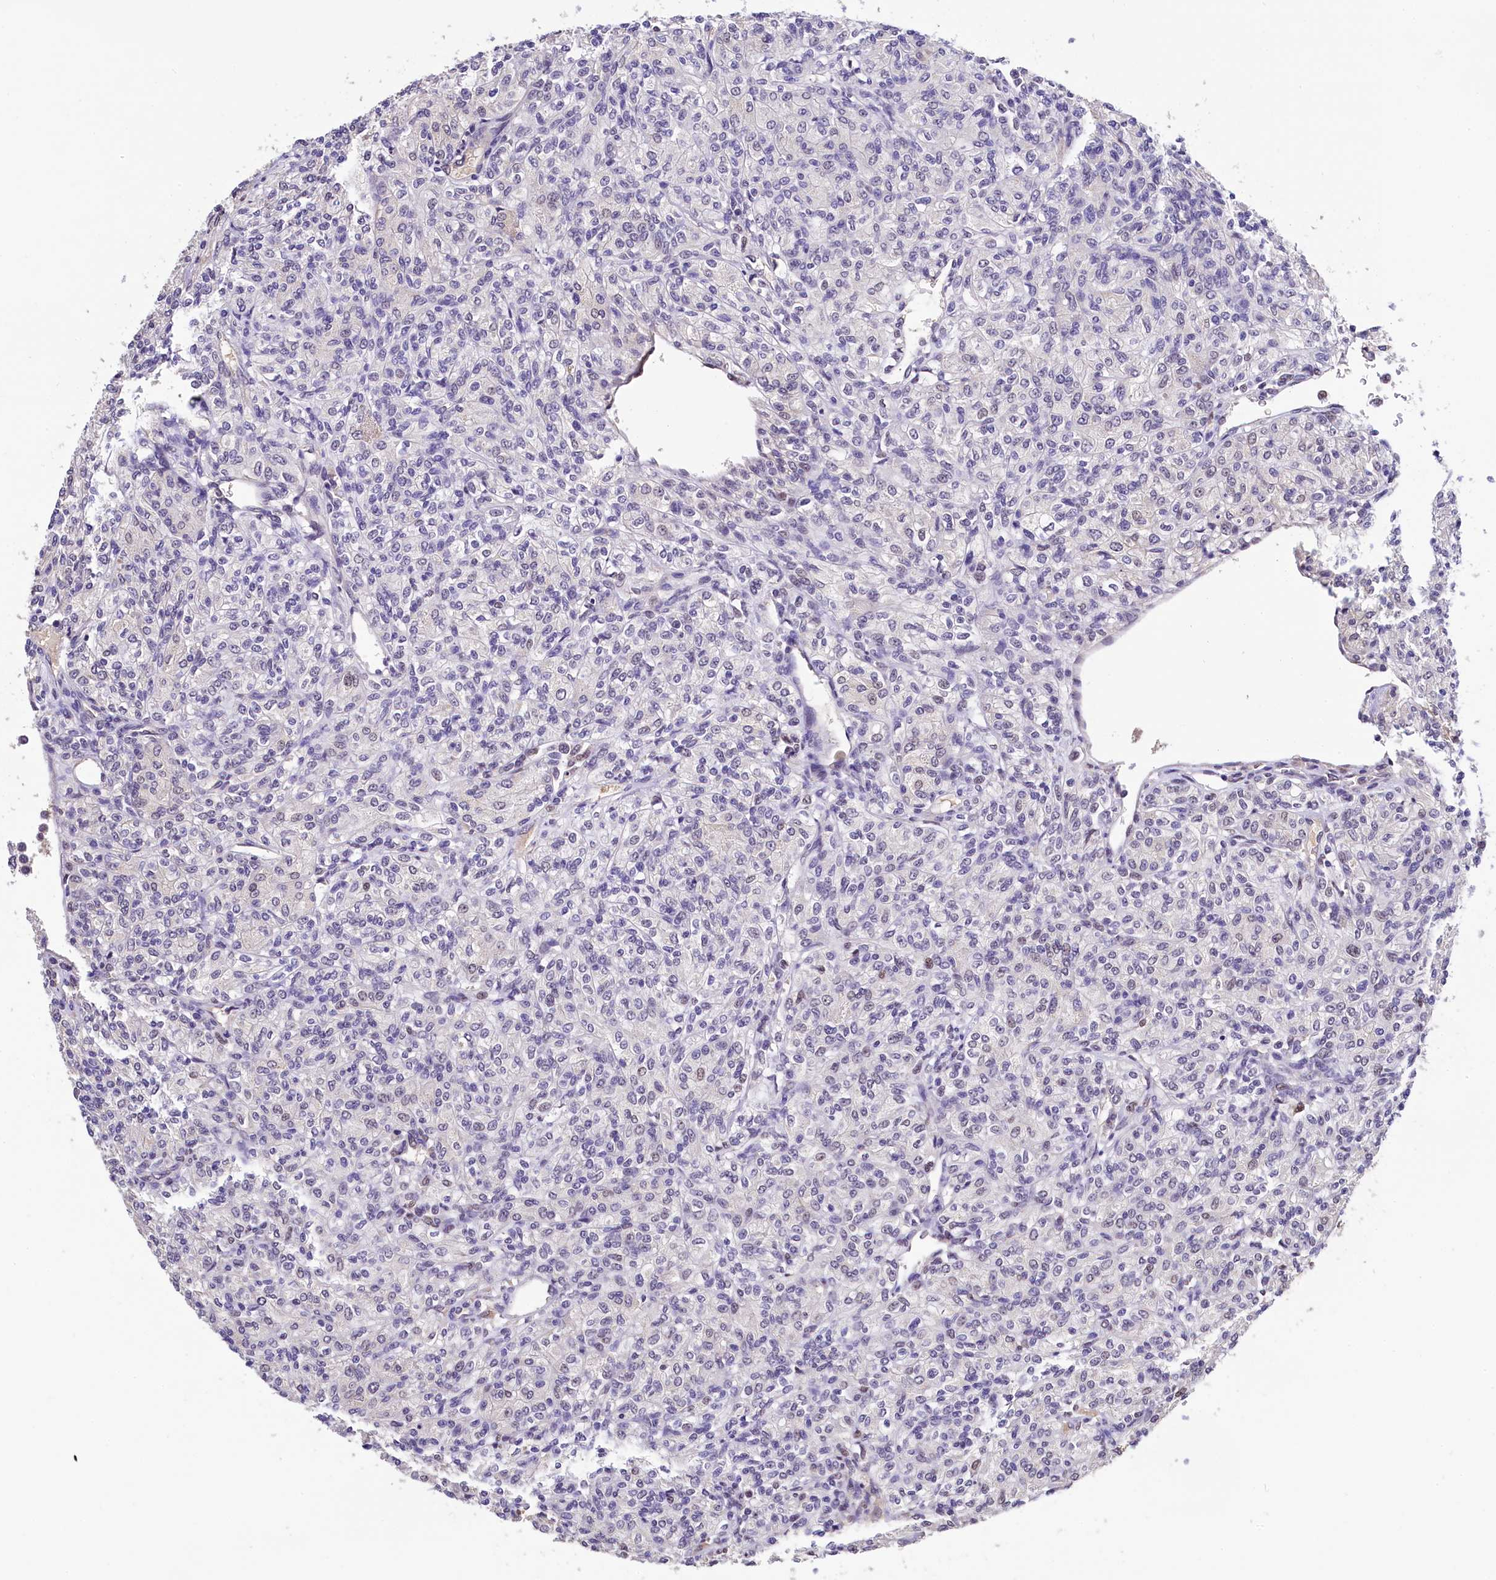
{"staining": {"intensity": "negative", "quantity": "none", "location": "none"}, "tissue": "renal cancer", "cell_type": "Tumor cells", "image_type": "cancer", "snomed": [{"axis": "morphology", "description": "Adenocarcinoma, NOS"}, {"axis": "topography", "description": "Kidney"}], "caption": "High magnification brightfield microscopy of renal cancer stained with DAB (brown) and counterstained with hematoxylin (blue): tumor cells show no significant expression.", "gene": "HECTD4", "patient": {"sex": "male", "age": 77}}